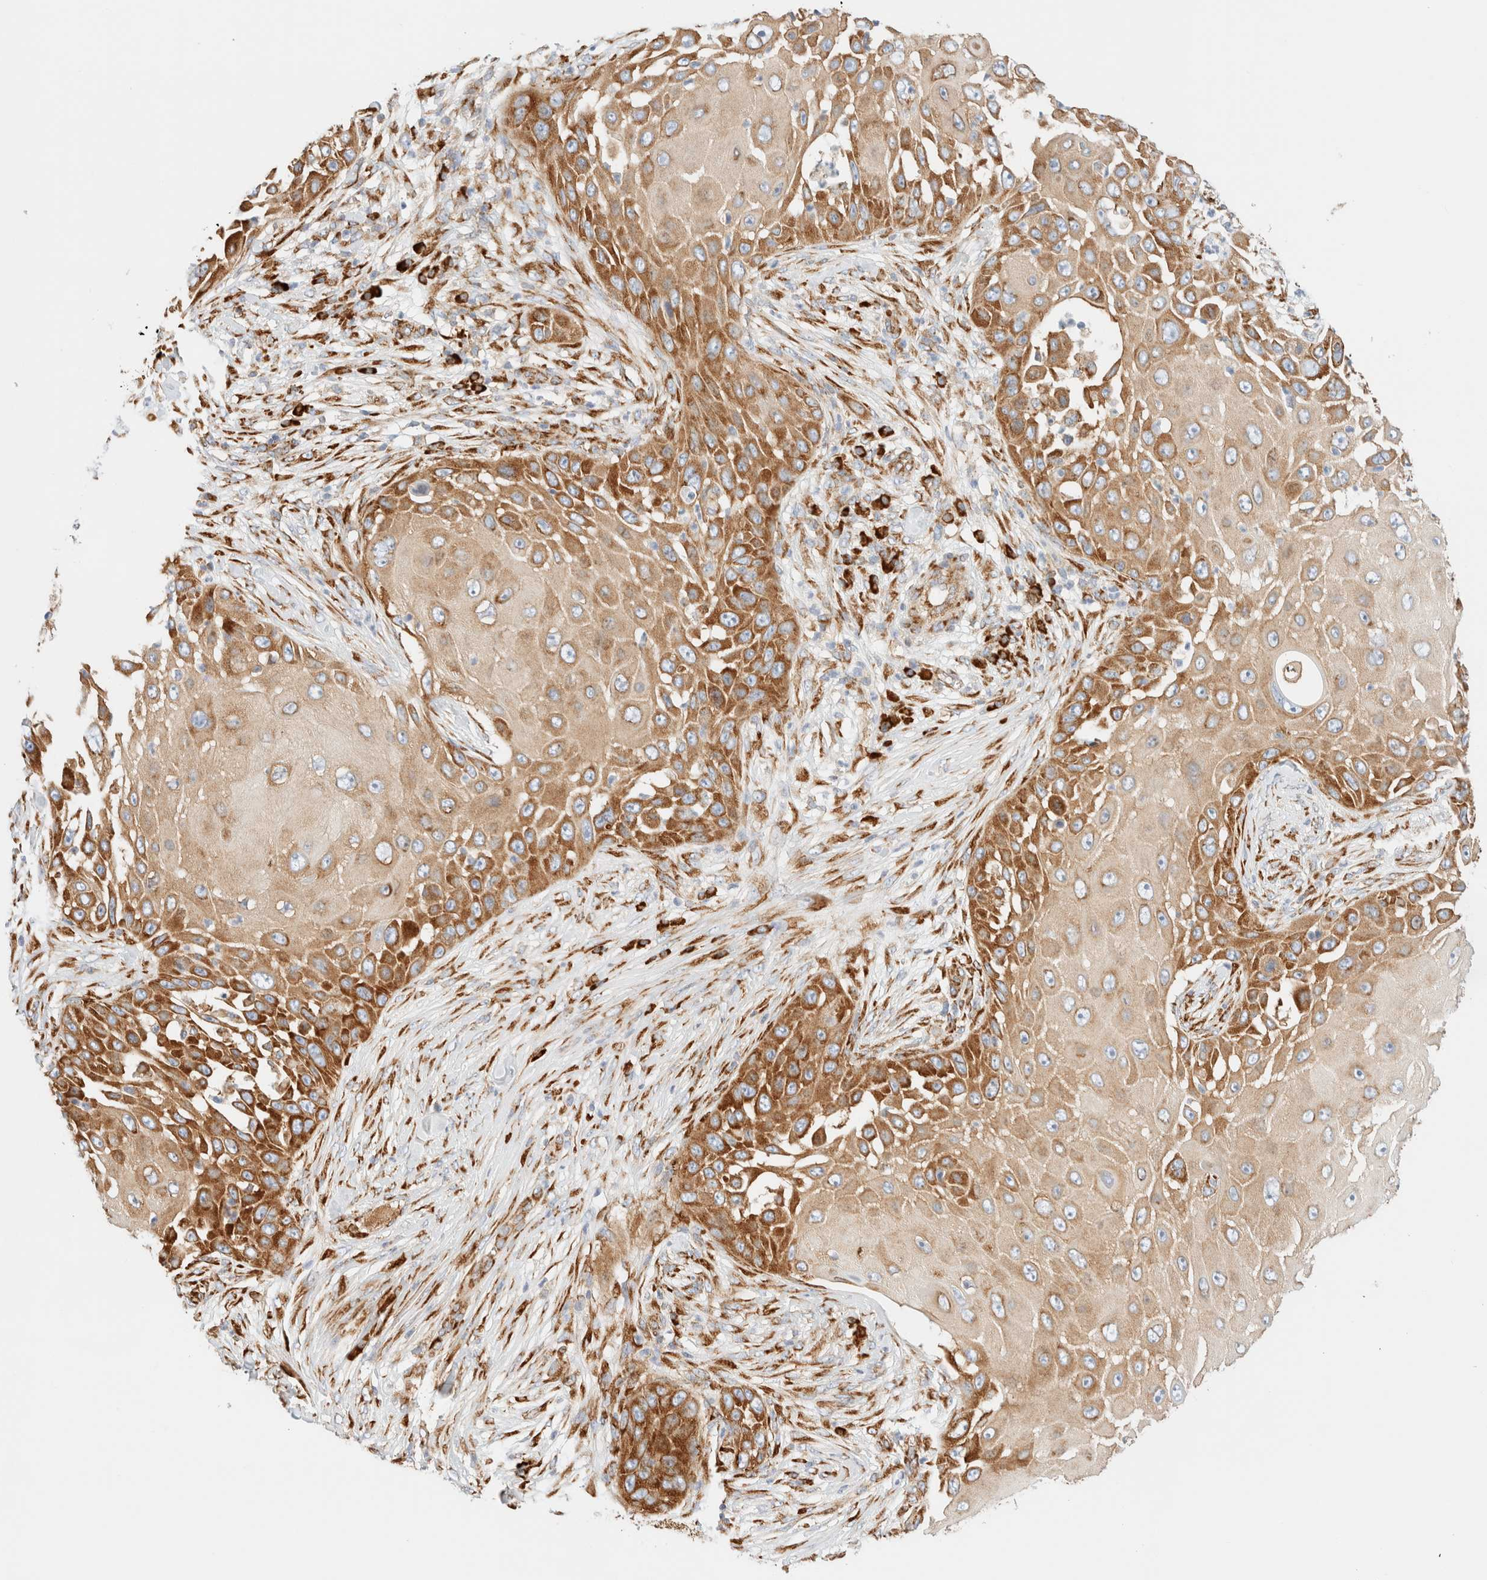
{"staining": {"intensity": "strong", "quantity": ">75%", "location": "cytoplasmic/membranous"}, "tissue": "skin cancer", "cell_type": "Tumor cells", "image_type": "cancer", "snomed": [{"axis": "morphology", "description": "Squamous cell carcinoma, NOS"}, {"axis": "topography", "description": "Skin"}], "caption": "Immunohistochemical staining of human skin squamous cell carcinoma demonstrates high levels of strong cytoplasmic/membranous protein positivity in approximately >75% of tumor cells. (DAB (3,3'-diaminobenzidine) IHC, brown staining for protein, blue staining for nuclei).", "gene": "ZC2HC1A", "patient": {"sex": "female", "age": 44}}